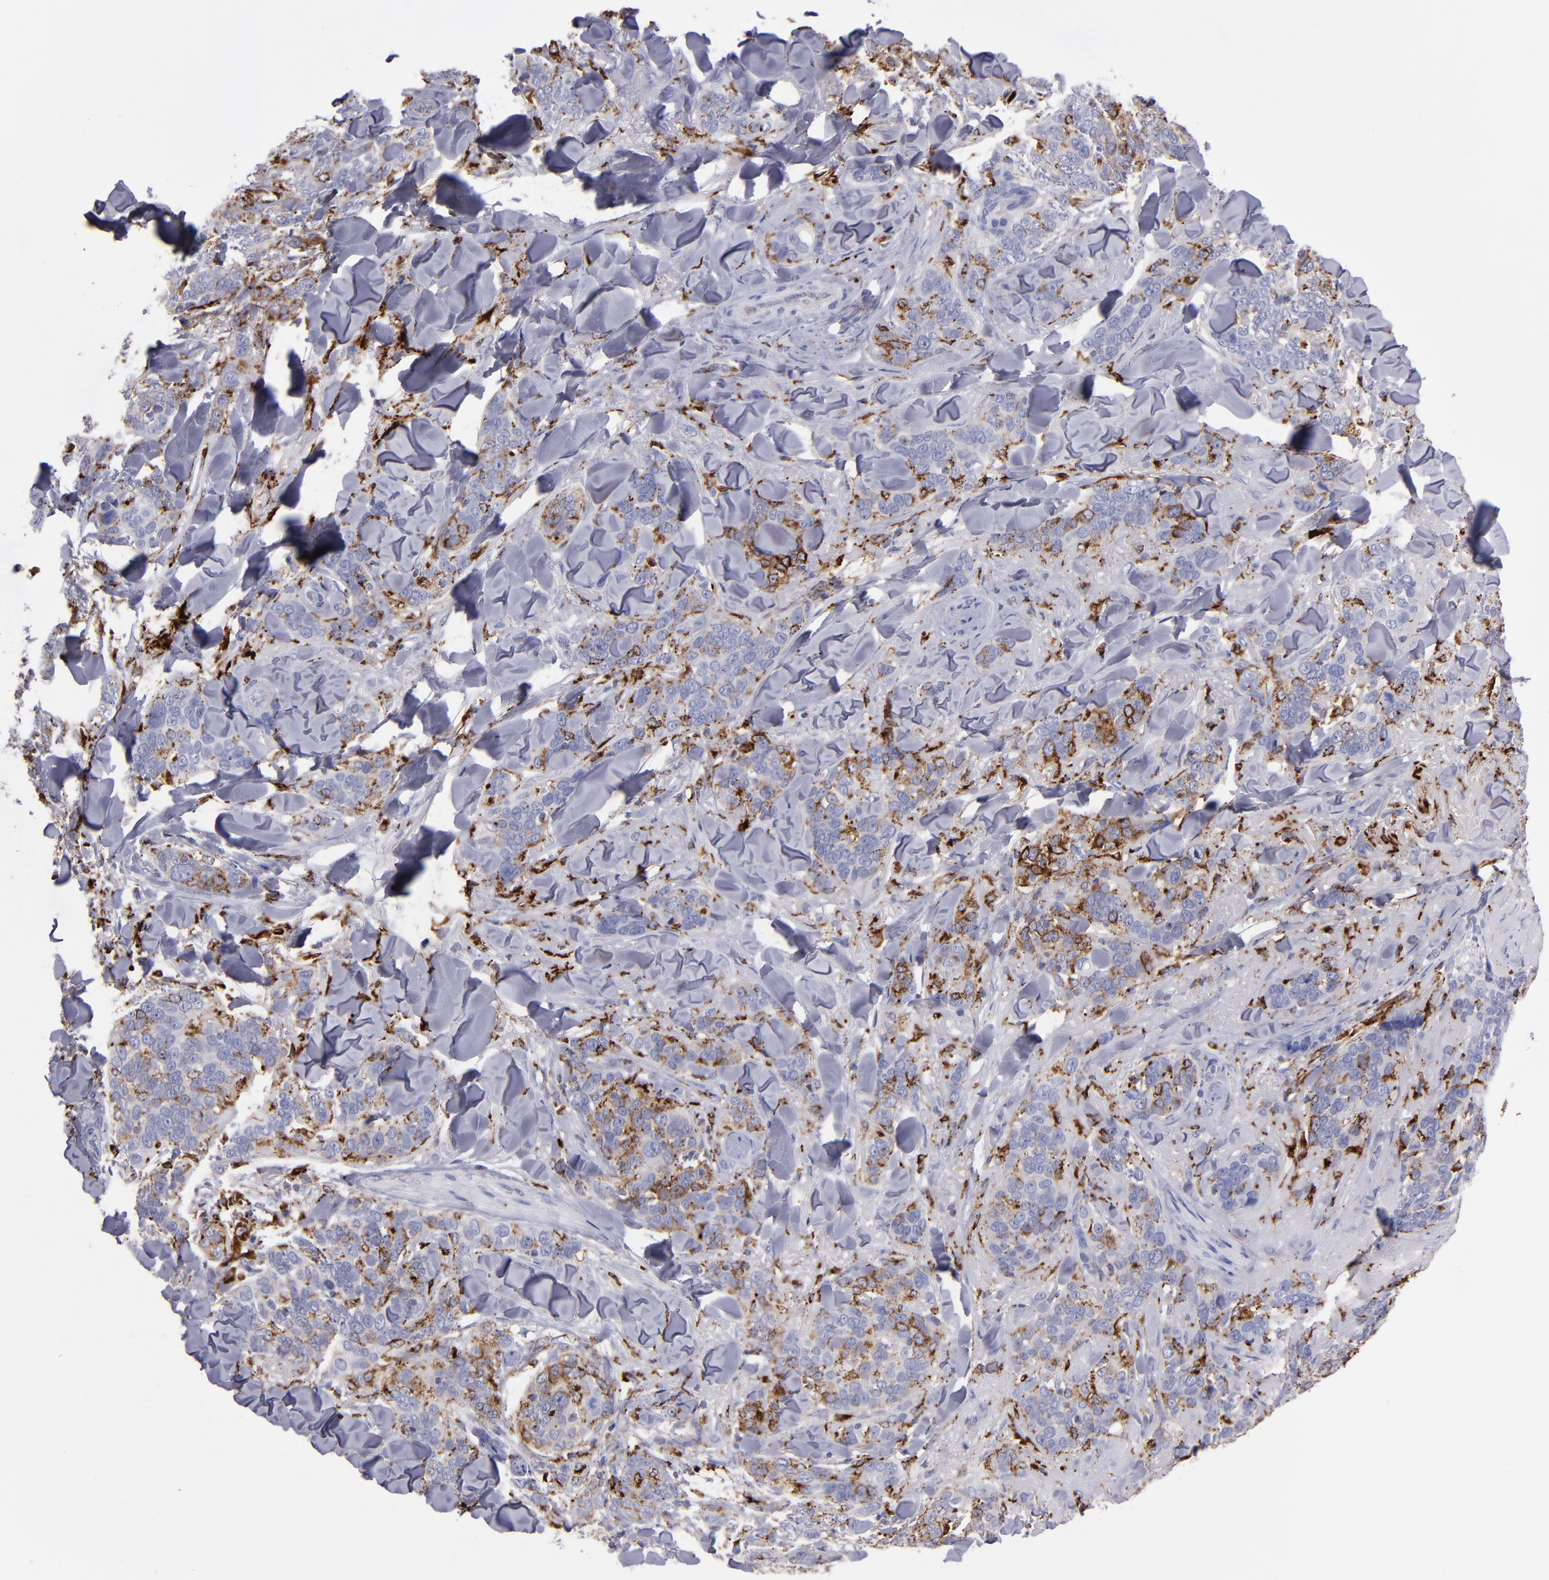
{"staining": {"intensity": "moderate", "quantity": "<25%", "location": "cytoplasmic/membranous"}, "tissue": "skin cancer", "cell_type": "Tumor cells", "image_type": "cancer", "snomed": [{"axis": "morphology", "description": "Normal tissue, NOS"}, {"axis": "morphology", "description": "Squamous cell carcinoma, NOS"}, {"axis": "topography", "description": "Skin"}], "caption": "Protein staining reveals moderate cytoplasmic/membranous expression in about <25% of tumor cells in skin squamous cell carcinoma.", "gene": "CTSS", "patient": {"sex": "female", "age": 83}}